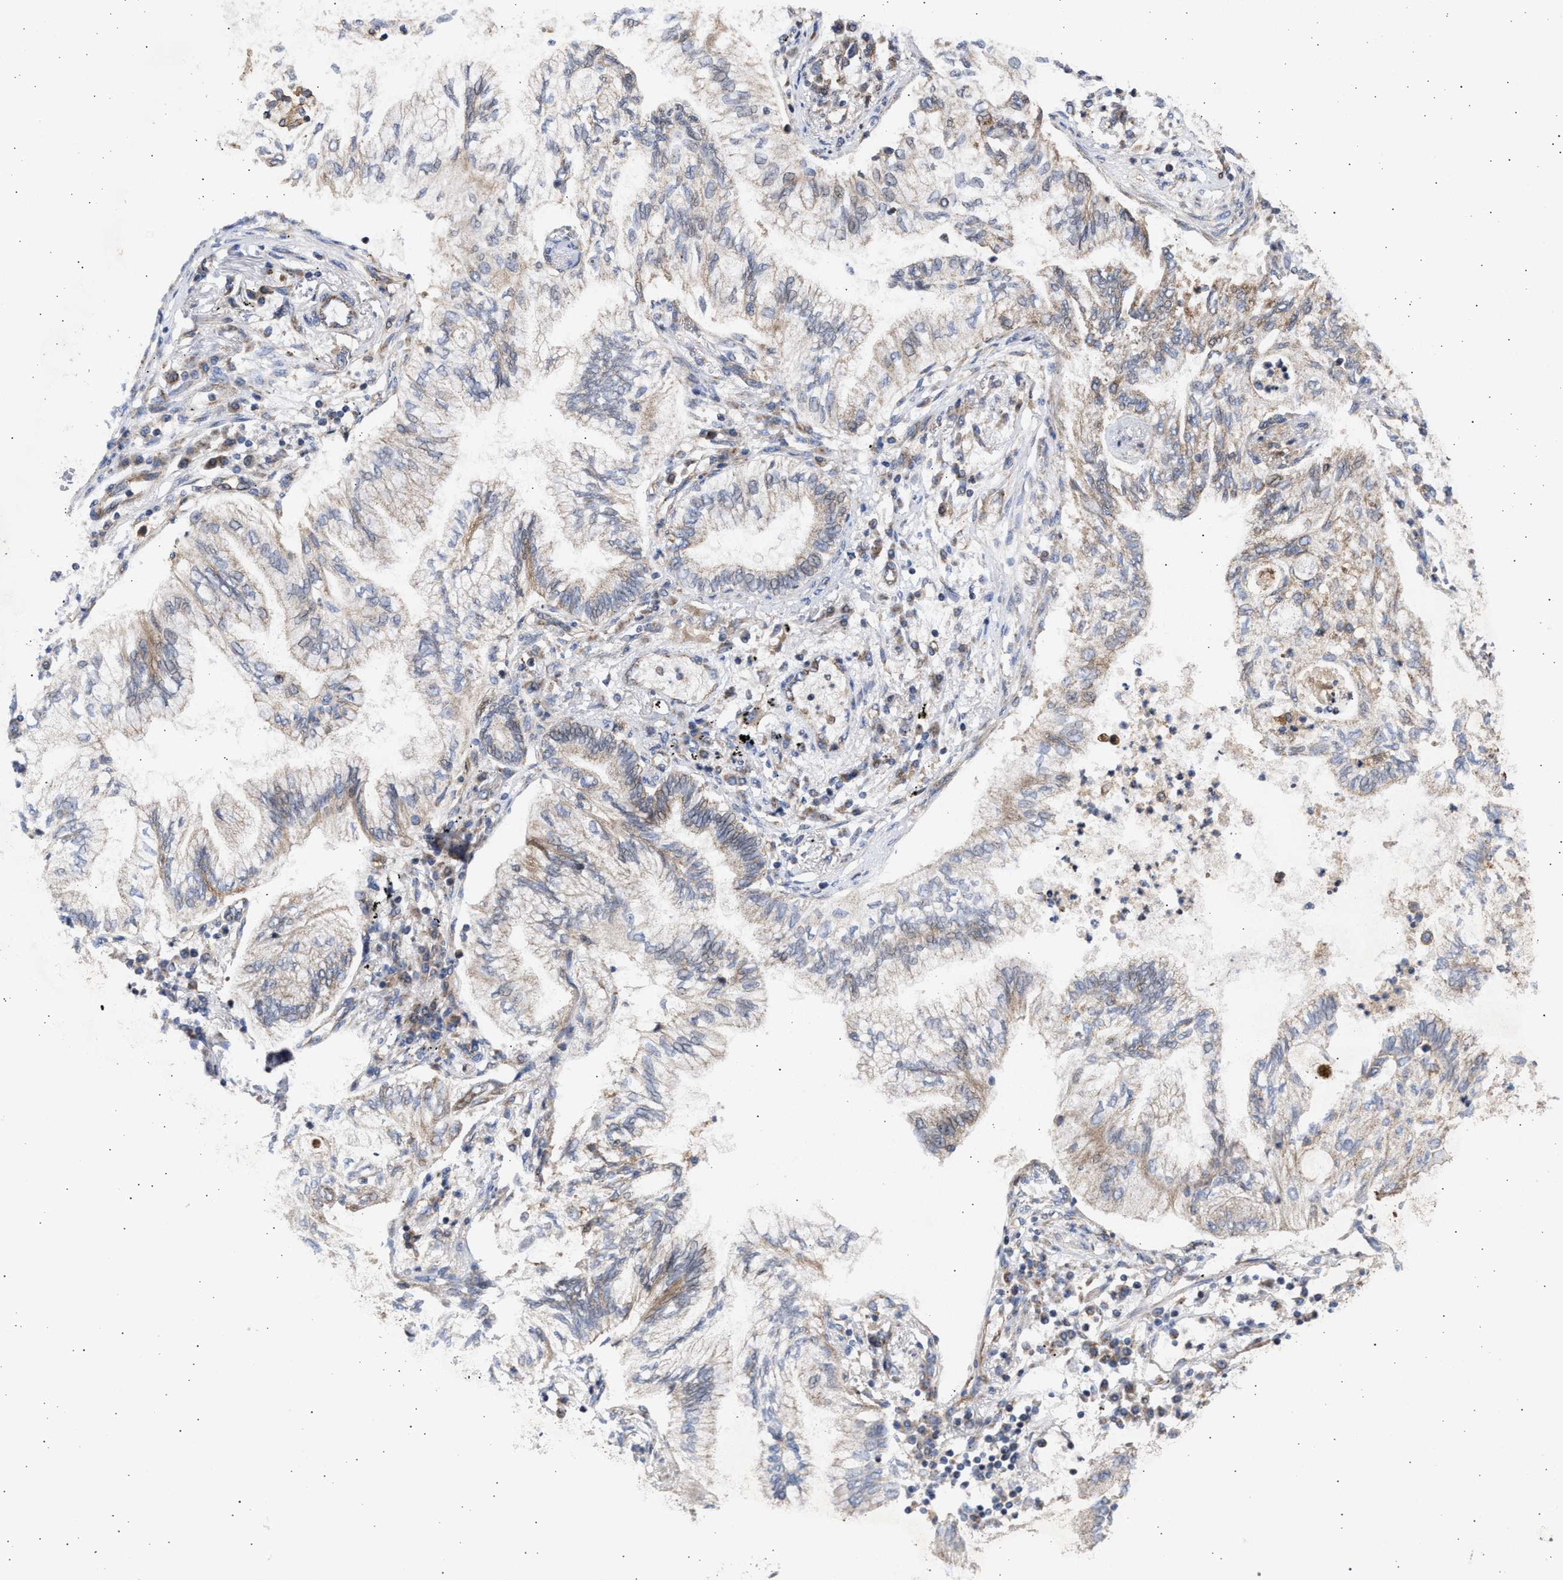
{"staining": {"intensity": "weak", "quantity": ">75%", "location": "cytoplasmic/membranous"}, "tissue": "lung cancer", "cell_type": "Tumor cells", "image_type": "cancer", "snomed": [{"axis": "morphology", "description": "Normal tissue, NOS"}, {"axis": "morphology", "description": "Adenocarcinoma, NOS"}, {"axis": "topography", "description": "Bronchus"}, {"axis": "topography", "description": "Lung"}], "caption": "Adenocarcinoma (lung) was stained to show a protein in brown. There is low levels of weak cytoplasmic/membranous staining in about >75% of tumor cells. (IHC, brightfield microscopy, high magnification).", "gene": "TTC19", "patient": {"sex": "female", "age": 70}}